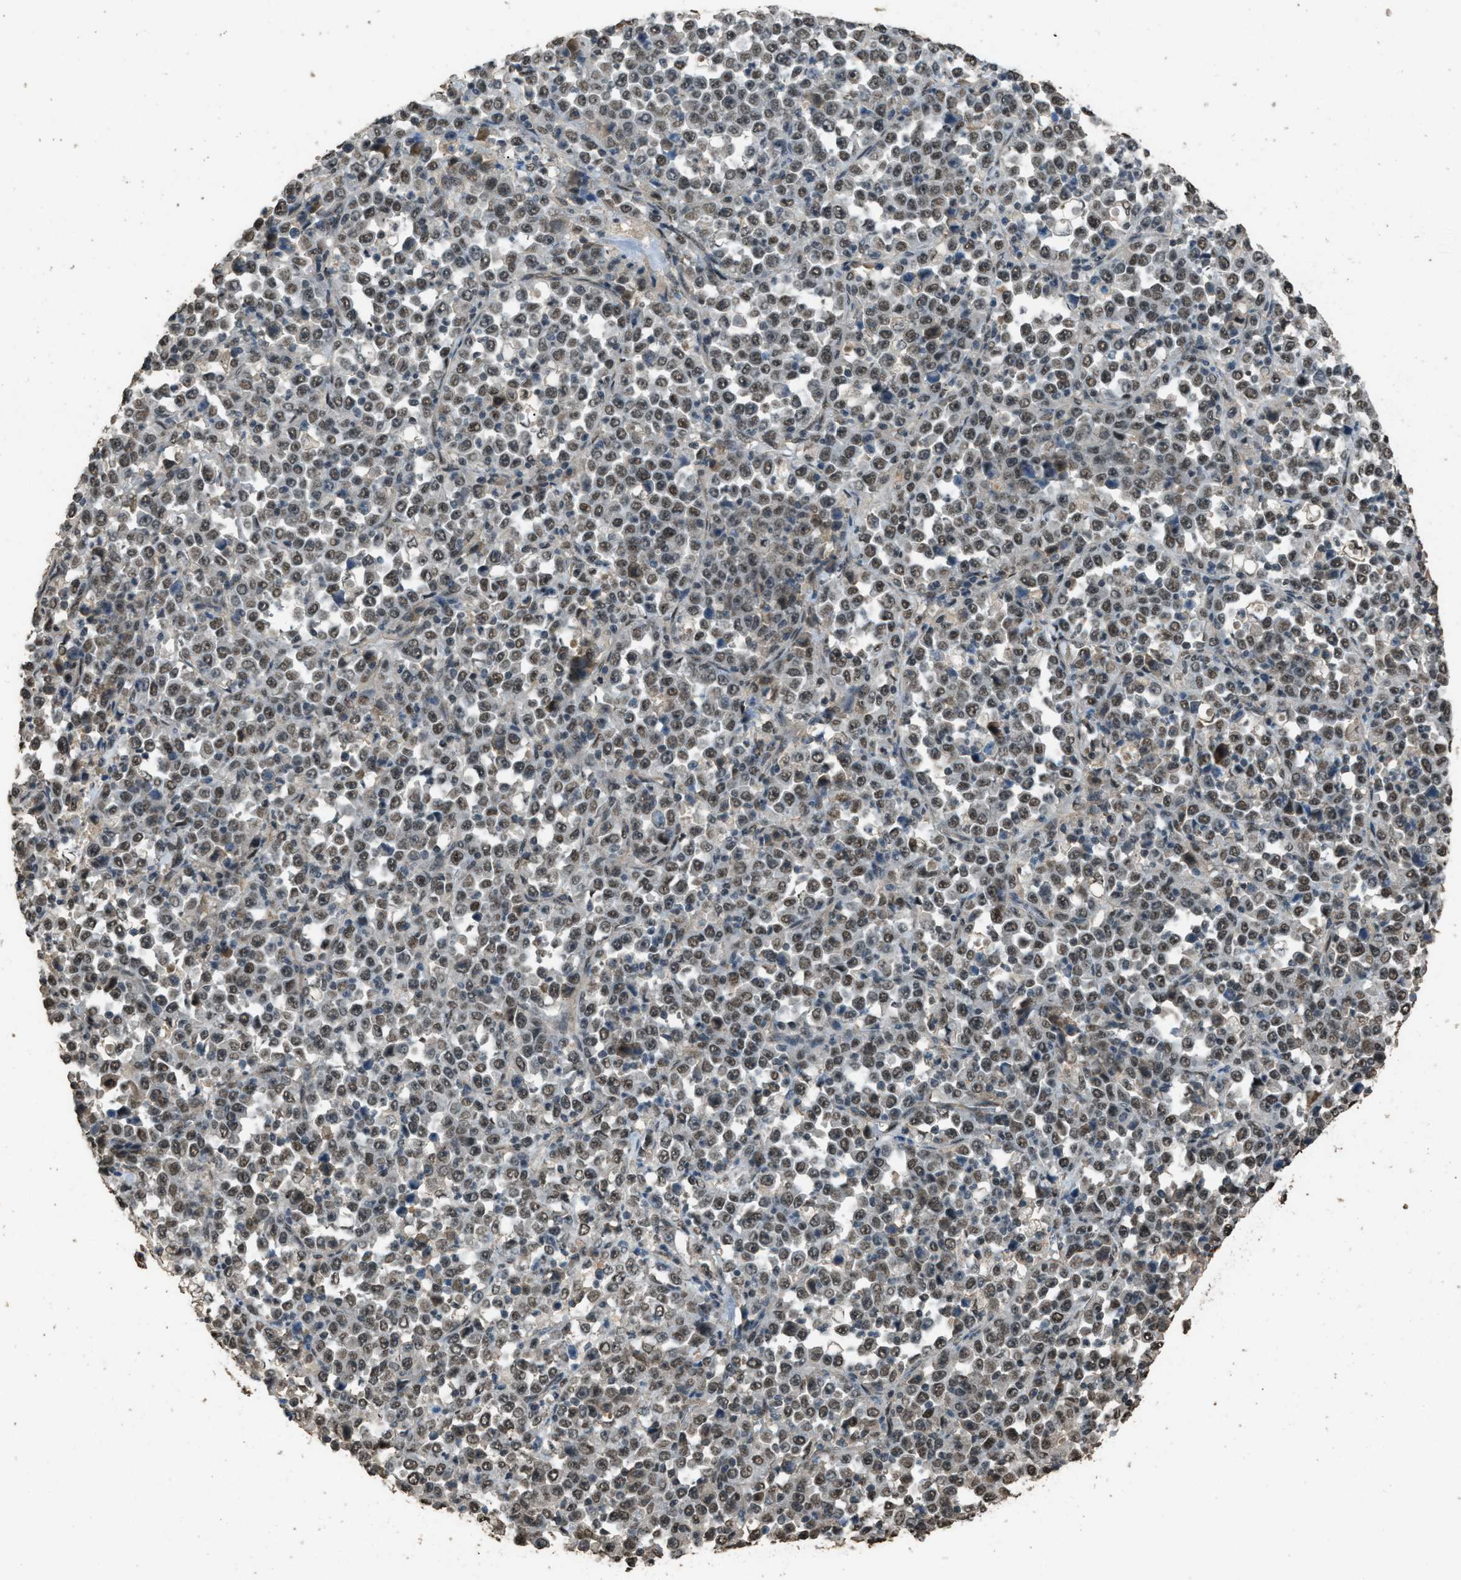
{"staining": {"intensity": "moderate", "quantity": ">75%", "location": "nuclear"}, "tissue": "stomach cancer", "cell_type": "Tumor cells", "image_type": "cancer", "snomed": [{"axis": "morphology", "description": "Normal tissue, NOS"}, {"axis": "morphology", "description": "Adenocarcinoma, NOS"}, {"axis": "topography", "description": "Stomach, upper"}, {"axis": "topography", "description": "Stomach"}], "caption": "High-power microscopy captured an immunohistochemistry (IHC) photomicrograph of stomach cancer (adenocarcinoma), revealing moderate nuclear positivity in about >75% of tumor cells.", "gene": "SERTAD2", "patient": {"sex": "male", "age": 59}}